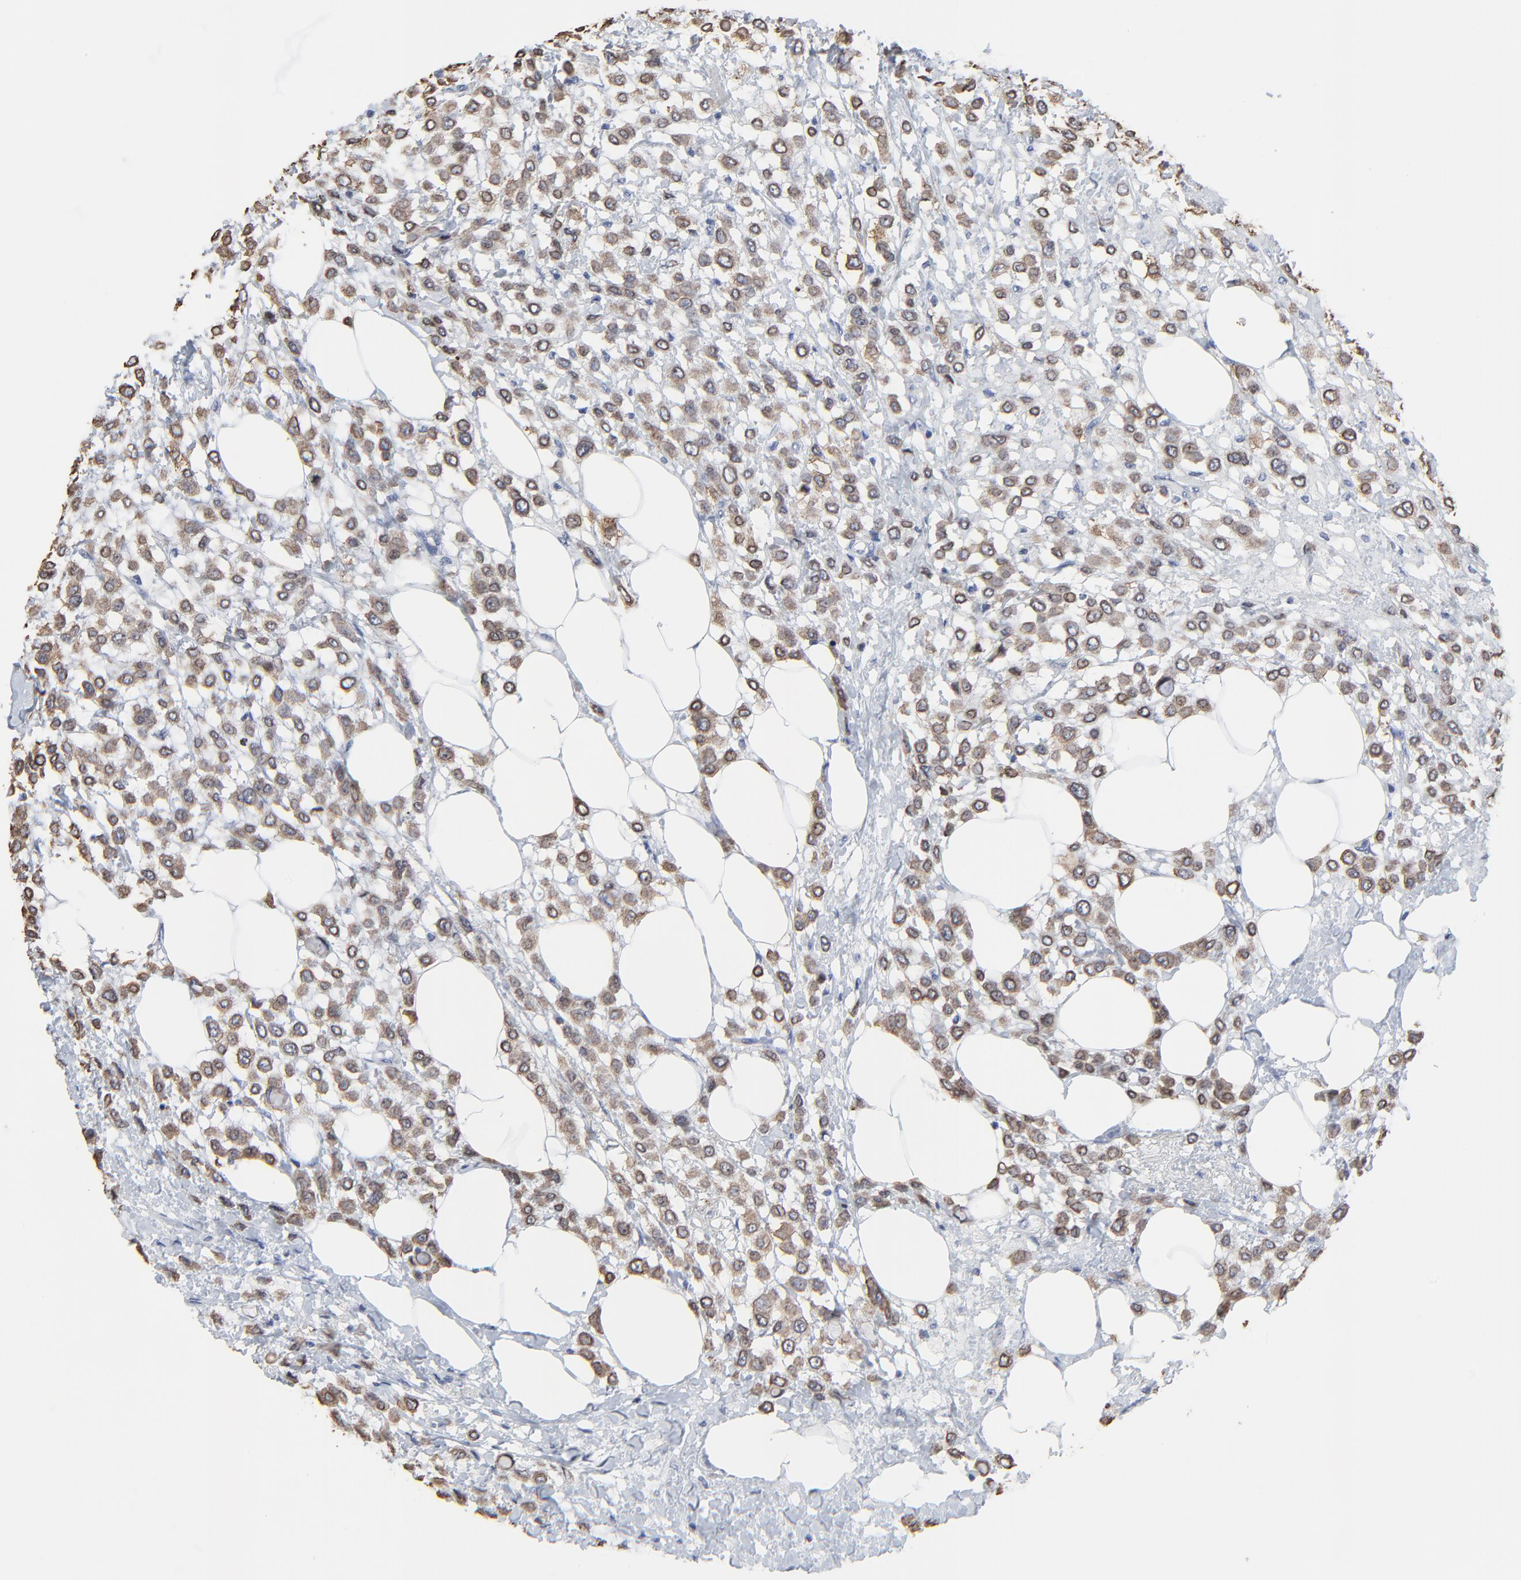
{"staining": {"intensity": "moderate", "quantity": ">75%", "location": "cytoplasmic/membranous,nuclear"}, "tissue": "breast cancer", "cell_type": "Tumor cells", "image_type": "cancer", "snomed": [{"axis": "morphology", "description": "Lobular carcinoma"}, {"axis": "topography", "description": "Breast"}], "caption": "This histopathology image displays lobular carcinoma (breast) stained with immunohistochemistry to label a protein in brown. The cytoplasmic/membranous and nuclear of tumor cells show moderate positivity for the protein. Nuclei are counter-stained blue.", "gene": "LNX1", "patient": {"sex": "female", "age": 85}}